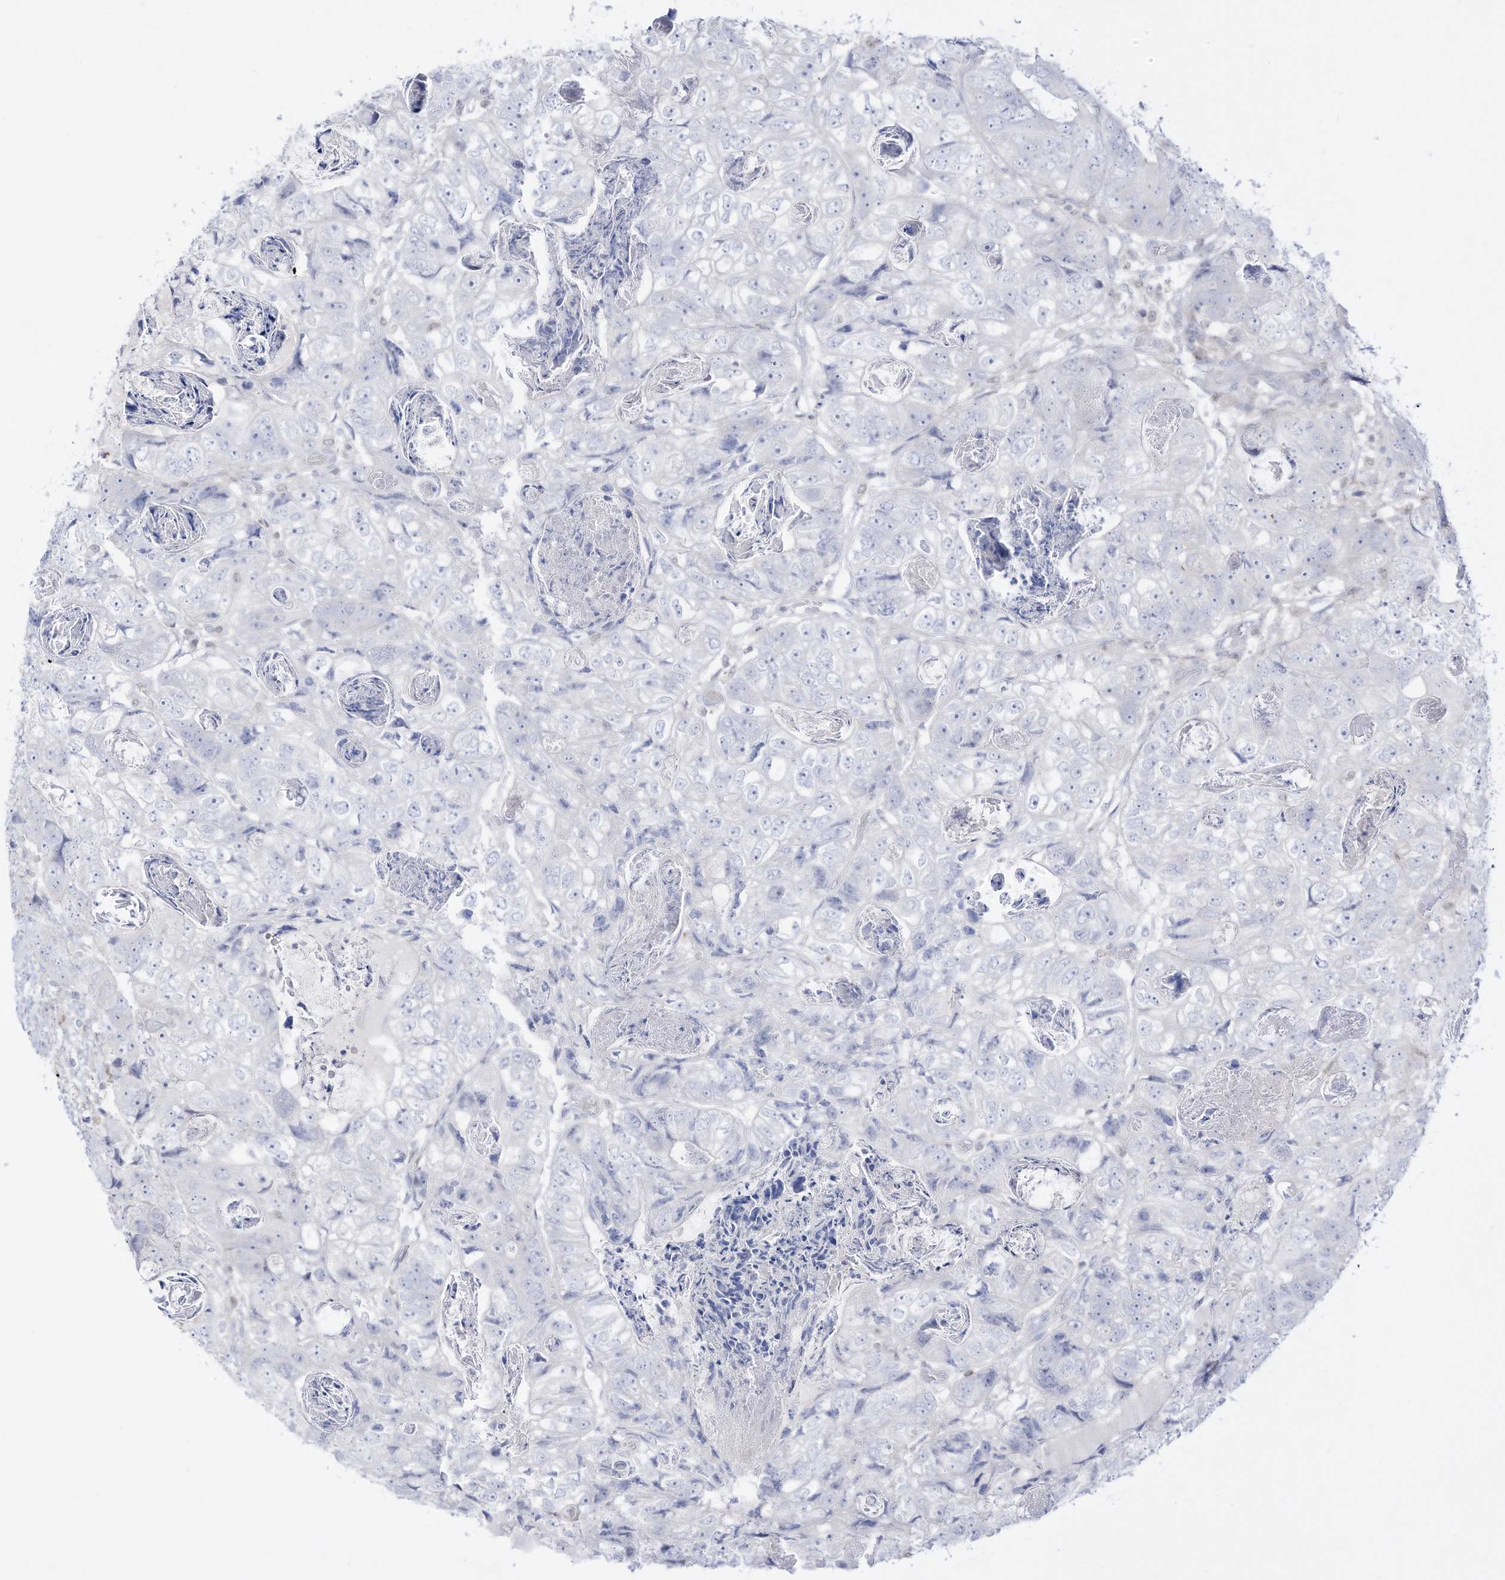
{"staining": {"intensity": "negative", "quantity": "none", "location": "none"}, "tissue": "colorectal cancer", "cell_type": "Tumor cells", "image_type": "cancer", "snomed": [{"axis": "morphology", "description": "Adenocarcinoma, NOS"}, {"axis": "topography", "description": "Rectum"}], "caption": "Protein analysis of colorectal cancer displays no significant positivity in tumor cells. The staining is performed using DAB (3,3'-diaminobenzidine) brown chromogen with nuclei counter-stained in using hematoxylin.", "gene": "DMKN", "patient": {"sex": "male", "age": 59}}